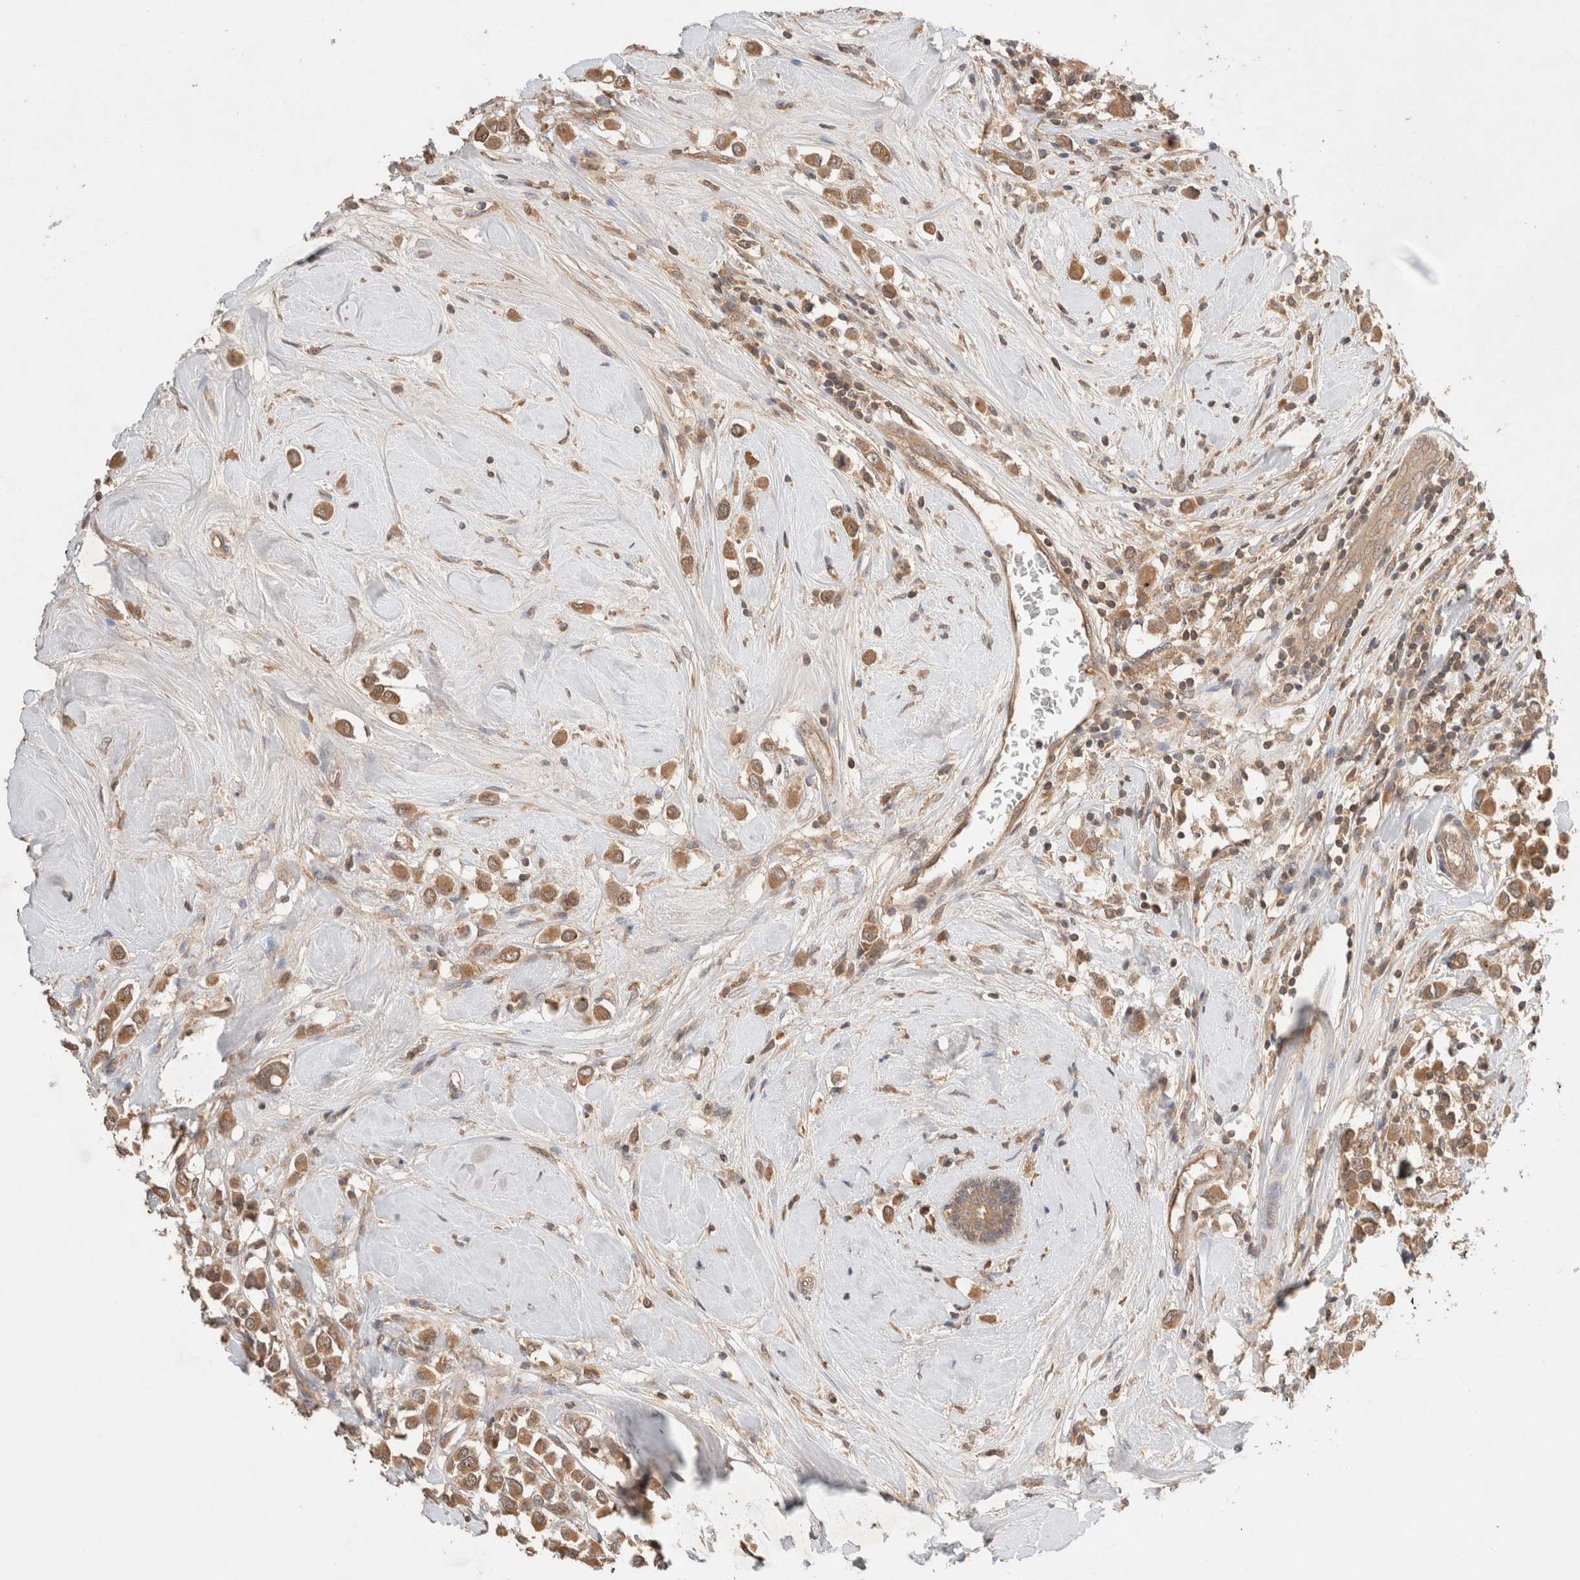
{"staining": {"intensity": "moderate", "quantity": ">75%", "location": "cytoplasmic/membranous"}, "tissue": "breast cancer", "cell_type": "Tumor cells", "image_type": "cancer", "snomed": [{"axis": "morphology", "description": "Duct carcinoma"}, {"axis": "topography", "description": "Breast"}], "caption": "Breast cancer (invasive ductal carcinoma) tissue reveals moderate cytoplasmic/membranous positivity in about >75% of tumor cells", "gene": "CARNMT1", "patient": {"sex": "female", "age": 61}}